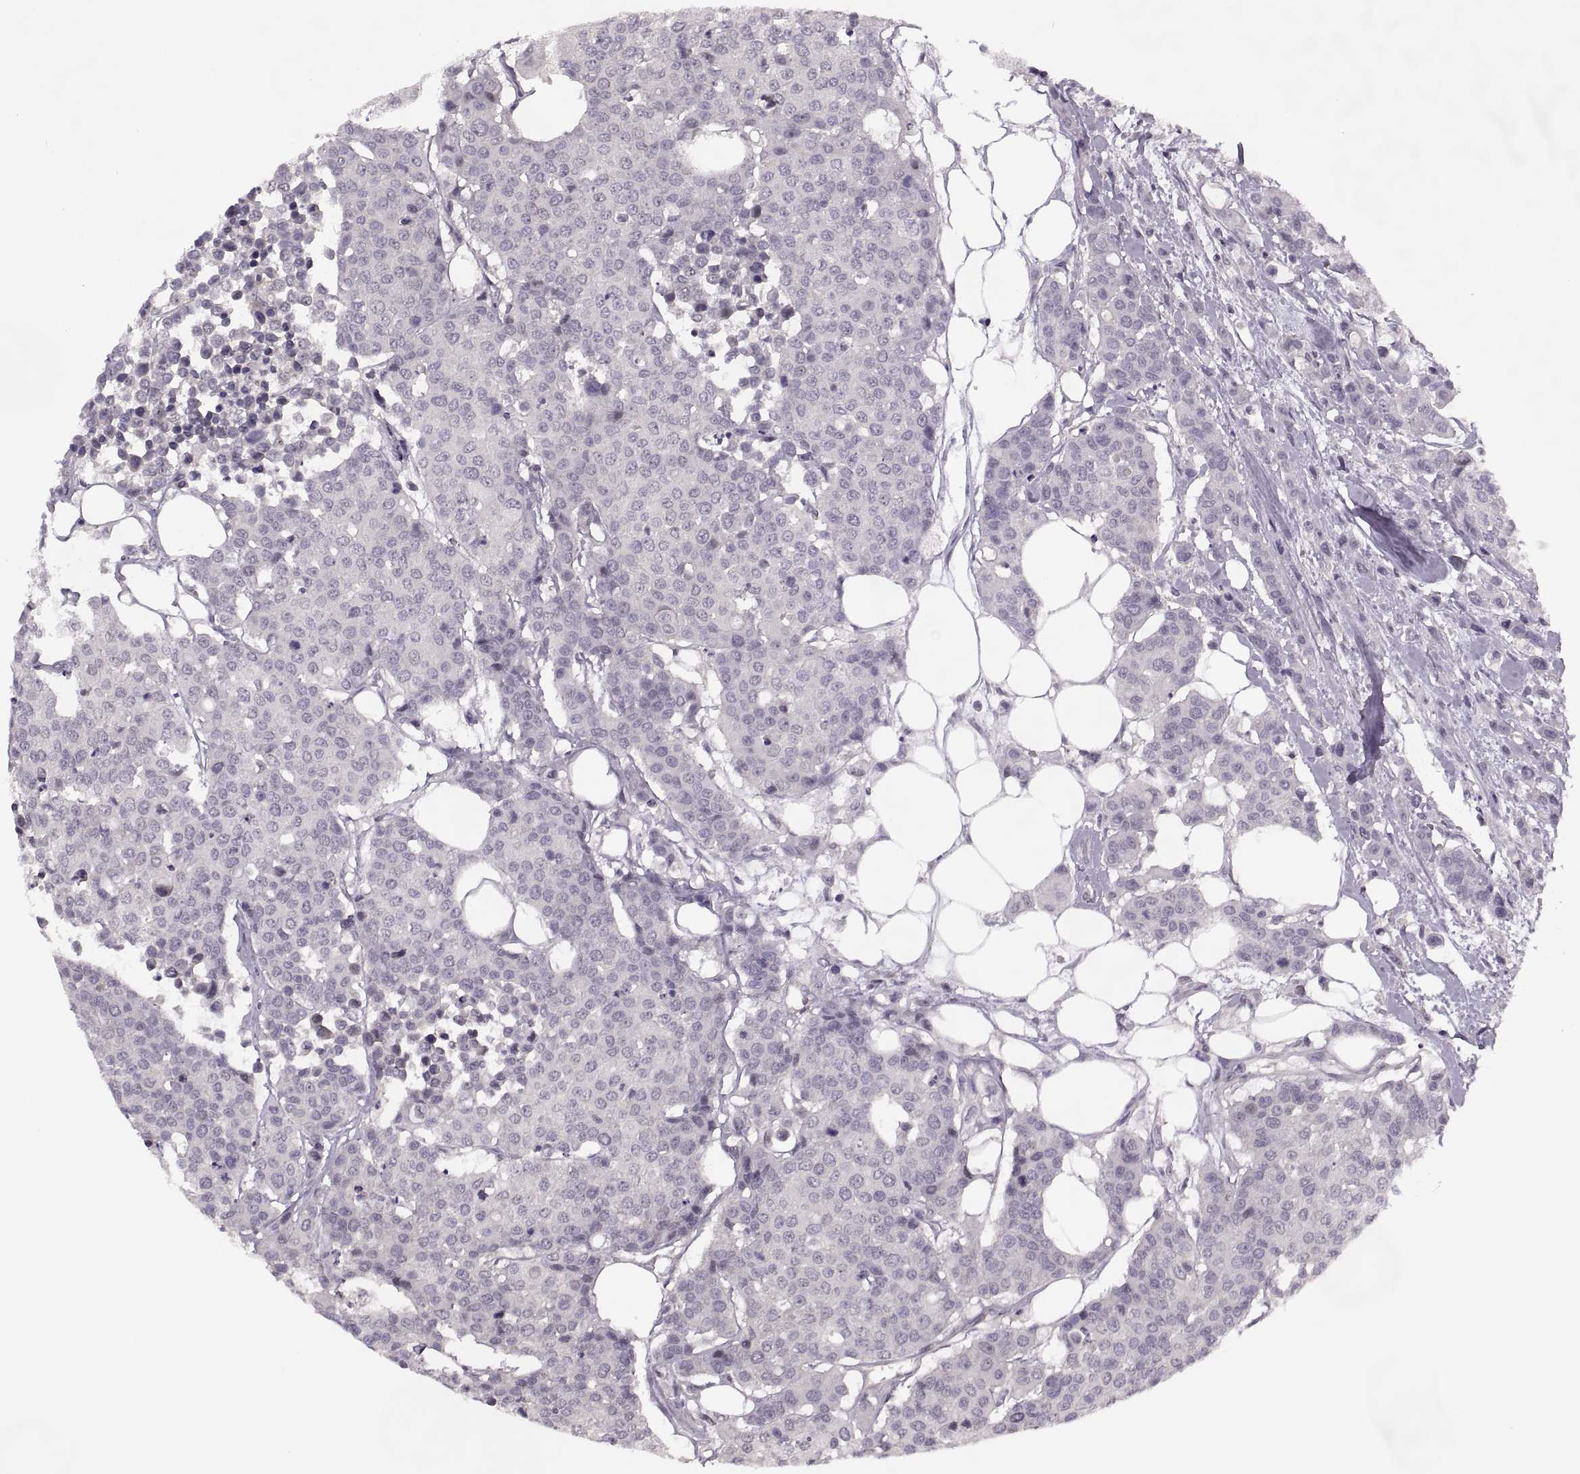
{"staining": {"intensity": "negative", "quantity": "none", "location": "none"}, "tissue": "carcinoid", "cell_type": "Tumor cells", "image_type": "cancer", "snomed": [{"axis": "morphology", "description": "Carcinoid, malignant, NOS"}, {"axis": "topography", "description": "Colon"}], "caption": "This is an IHC micrograph of carcinoid. There is no expression in tumor cells.", "gene": "LUZP2", "patient": {"sex": "male", "age": 81}}